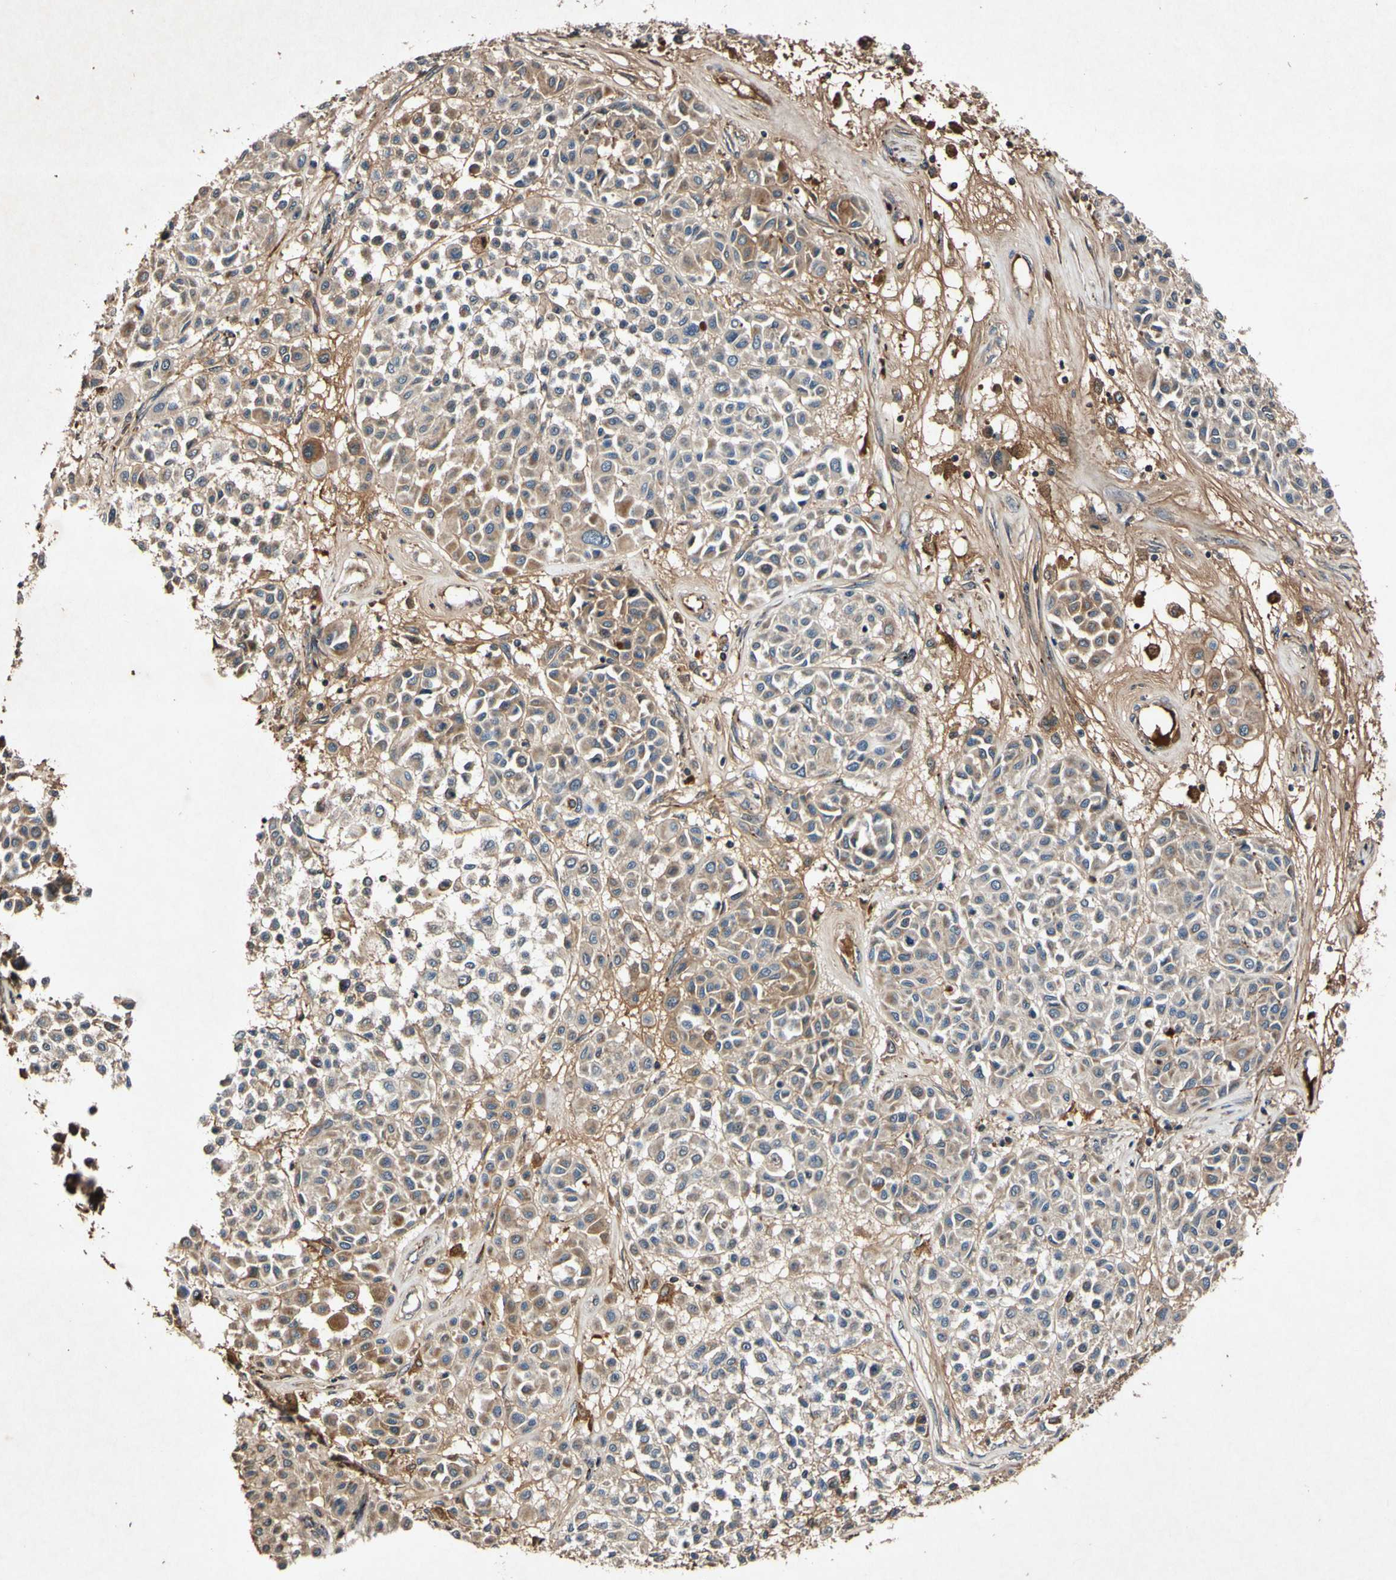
{"staining": {"intensity": "moderate", "quantity": ">75%", "location": "cytoplasmic/membranous"}, "tissue": "melanoma", "cell_type": "Tumor cells", "image_type": "cancer", "snomed": [{"axis": "morphology", "description": "Malignant melanoma, Metastatic site"}, {"axis": "topography", "description": "Soft tissue"}], "caption": "Immunohistochemical staining of melanoma displays moderate cytoplasmic/membranous protein staining in approximately >75% of tumor cells. (Brightfield microscopy of DAB IHC at high magnification).", "gene": "PLAT", "patient": {"sex": "male", "age": 41}}